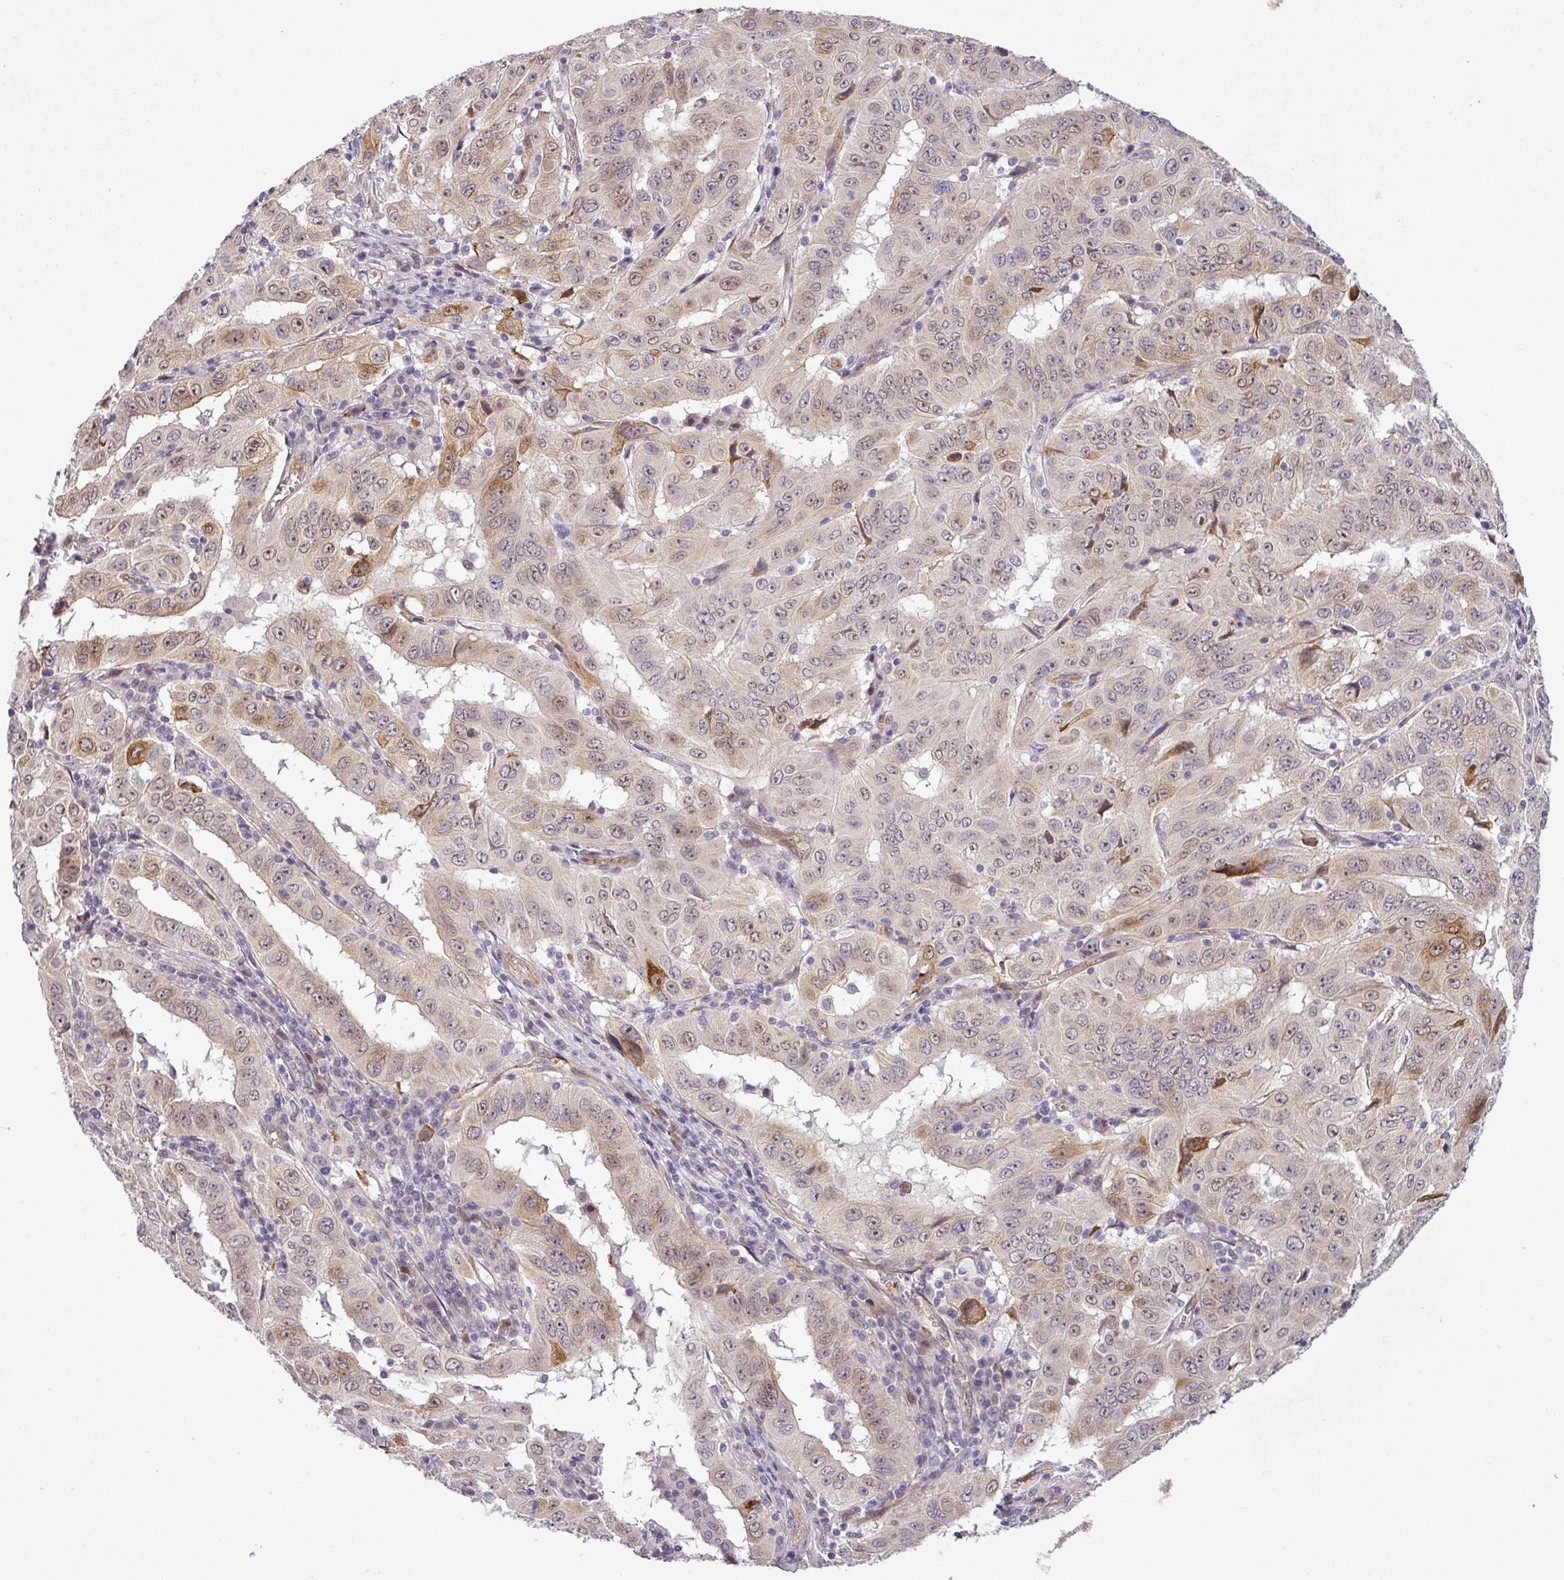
{"staining": {"intensity": "weak", "quantity": "25%-75%", "location": "cytoplasmic/membranous,nuclear"}, "tissue": "pancreatic cancer", "cell_type": "Tumor cells", "image_type": "cancer", "snomed": [{"axis": "morphology", "description": "Adenocarcinoma, NOS"}, {"axis": "topography", "description": "Pancreas"}], "caption": "Immunohistochemistry photomicrograph of neoplastic tissue: pancreatic adenocarcinoma stained using IHC shows low levels of weak protein expression localized specifically in the cytoplasmic/membranous and nuclear of tumor cells, appearing as a cytoplasmic/membranous and nuclear brown color.", "gene": "PCDH1", "patient": {"sex": "male", "age": 63}}